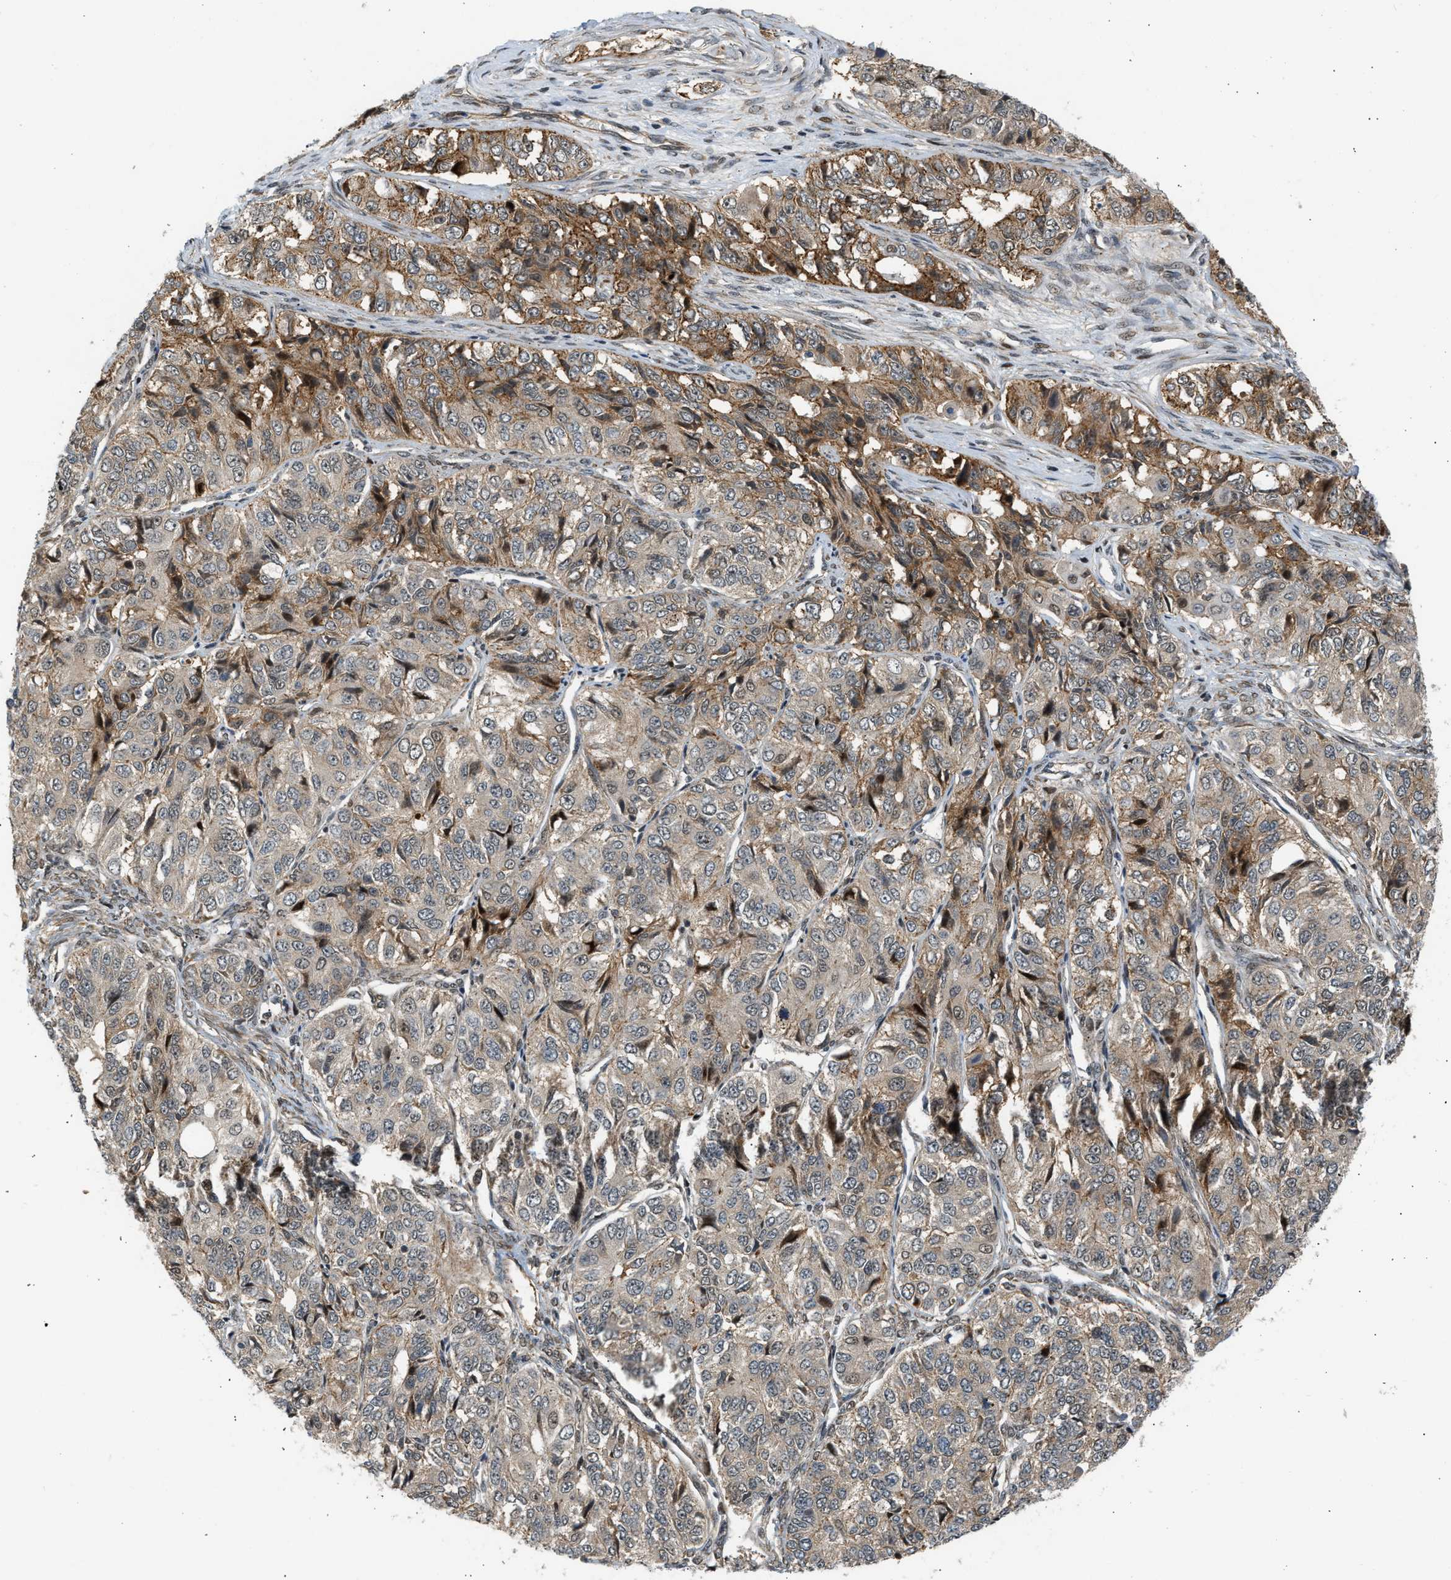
{"staining": {"intensity": "moderate", "quantity": "<25%", "location": "cytoplasmic/membranous"}, "tissue": "ovarian cancer", "cell_type": "Tumor cells", "image_type": "cancer", "snomed": [{"axis": "morphology", "description": "Carcinoma, endometroid"}, {"axis": "topography", "description": "Ovary"}], "caption": "Immunohistochemical staining of human endometroid carcinoma (ovarian) demonstrates moderate cytoplasmic/membranous protein staining in about <25% of tumor cells.", "gene": "BAG1", "patient": {"sex": "female", "age": 51}}